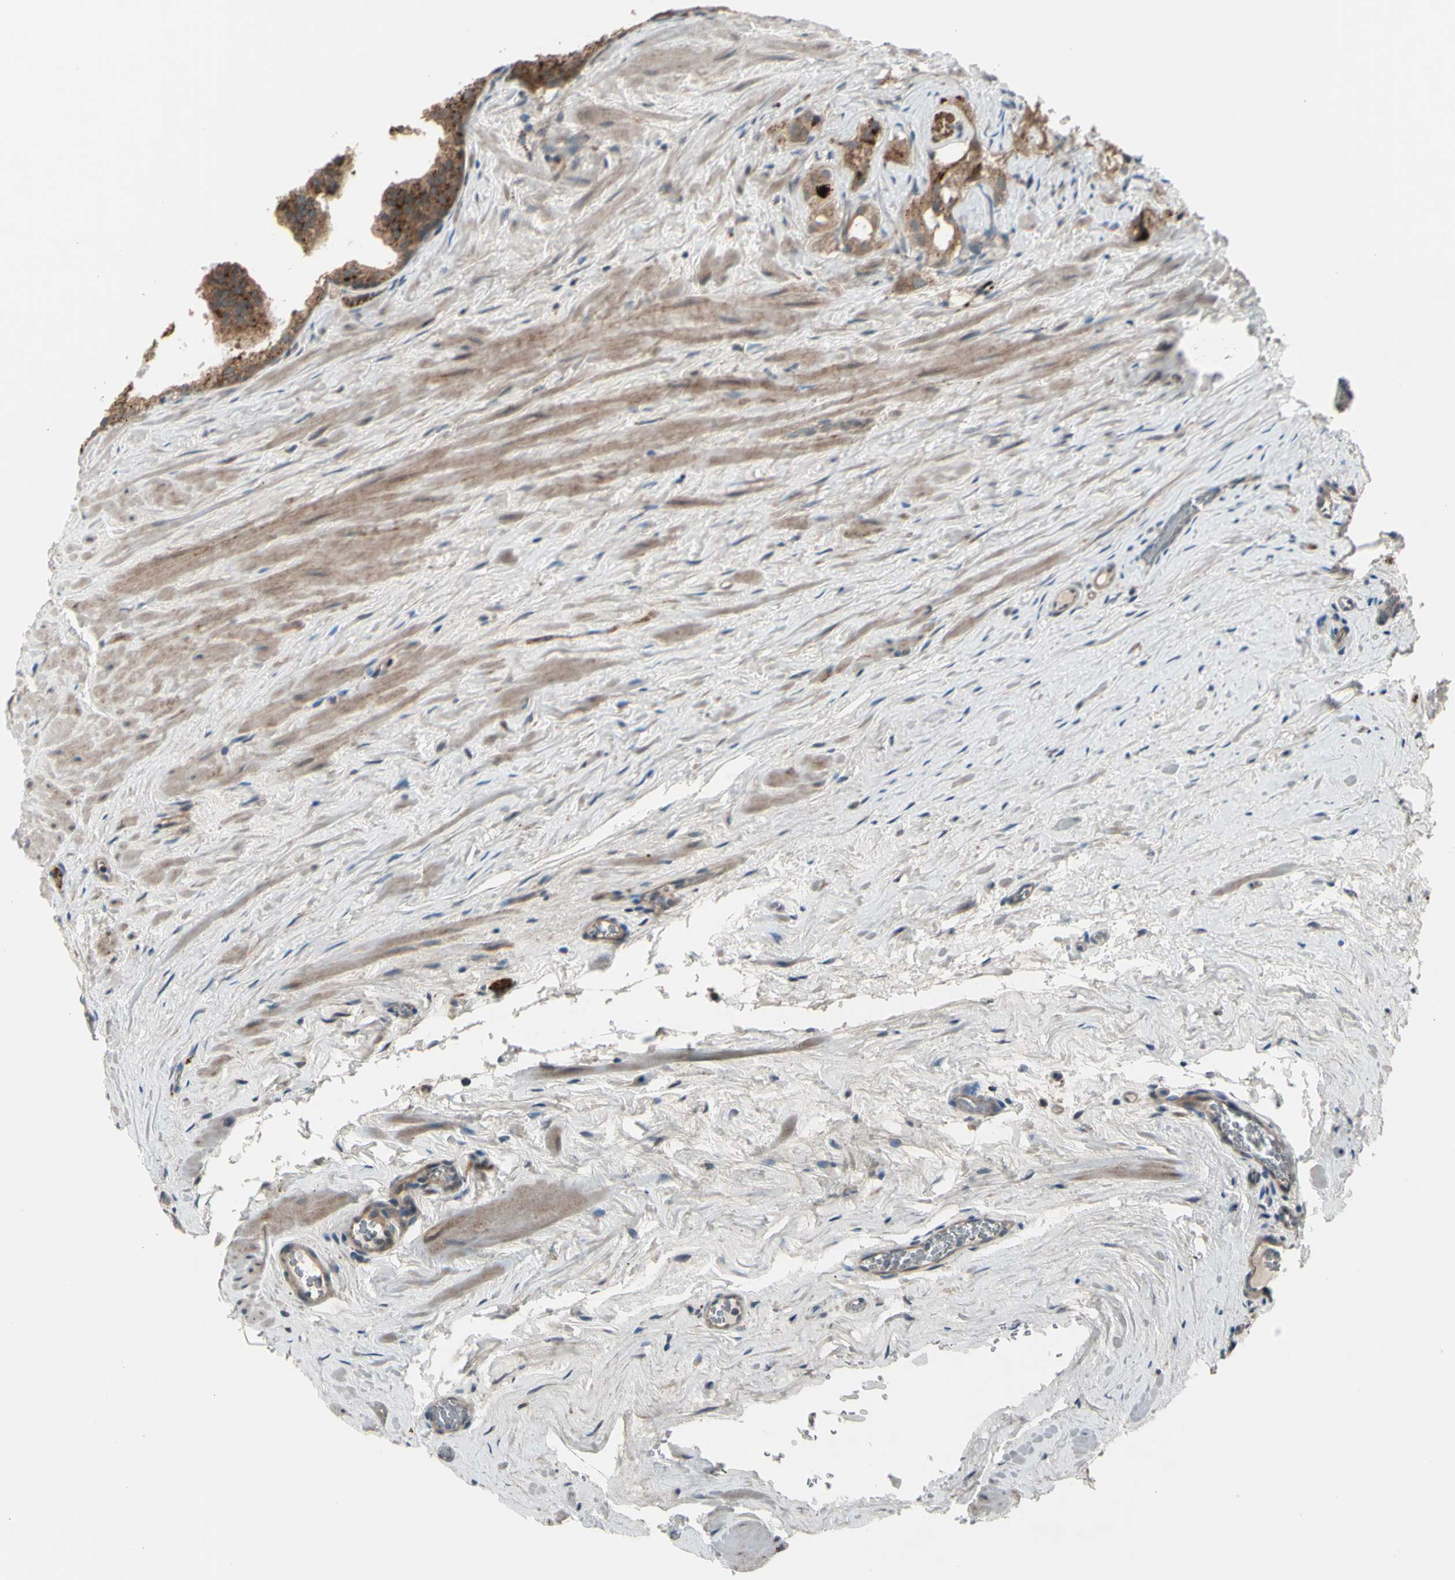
{"staining": {"intensity": "strong", "quantity": ">75%", "location": "cytoplasmic/membranous"}, "tissue": "prostate cancer", "cell_type": "Tumor cells", "image_type": "cancer", "snomed": [{"axis": "morphology", "description": "Adenocarcinoma, Low grade"}, {"axis": "topography", "description": "Prostate"}], "caption": "Tumor cells exhibit high levels of strong cytoplasmic/membranous positivity in approximately >75% of cells in human prostate cancer.", "gene": "OSTM1", "patient": {"sex": "male", "age": 59}}